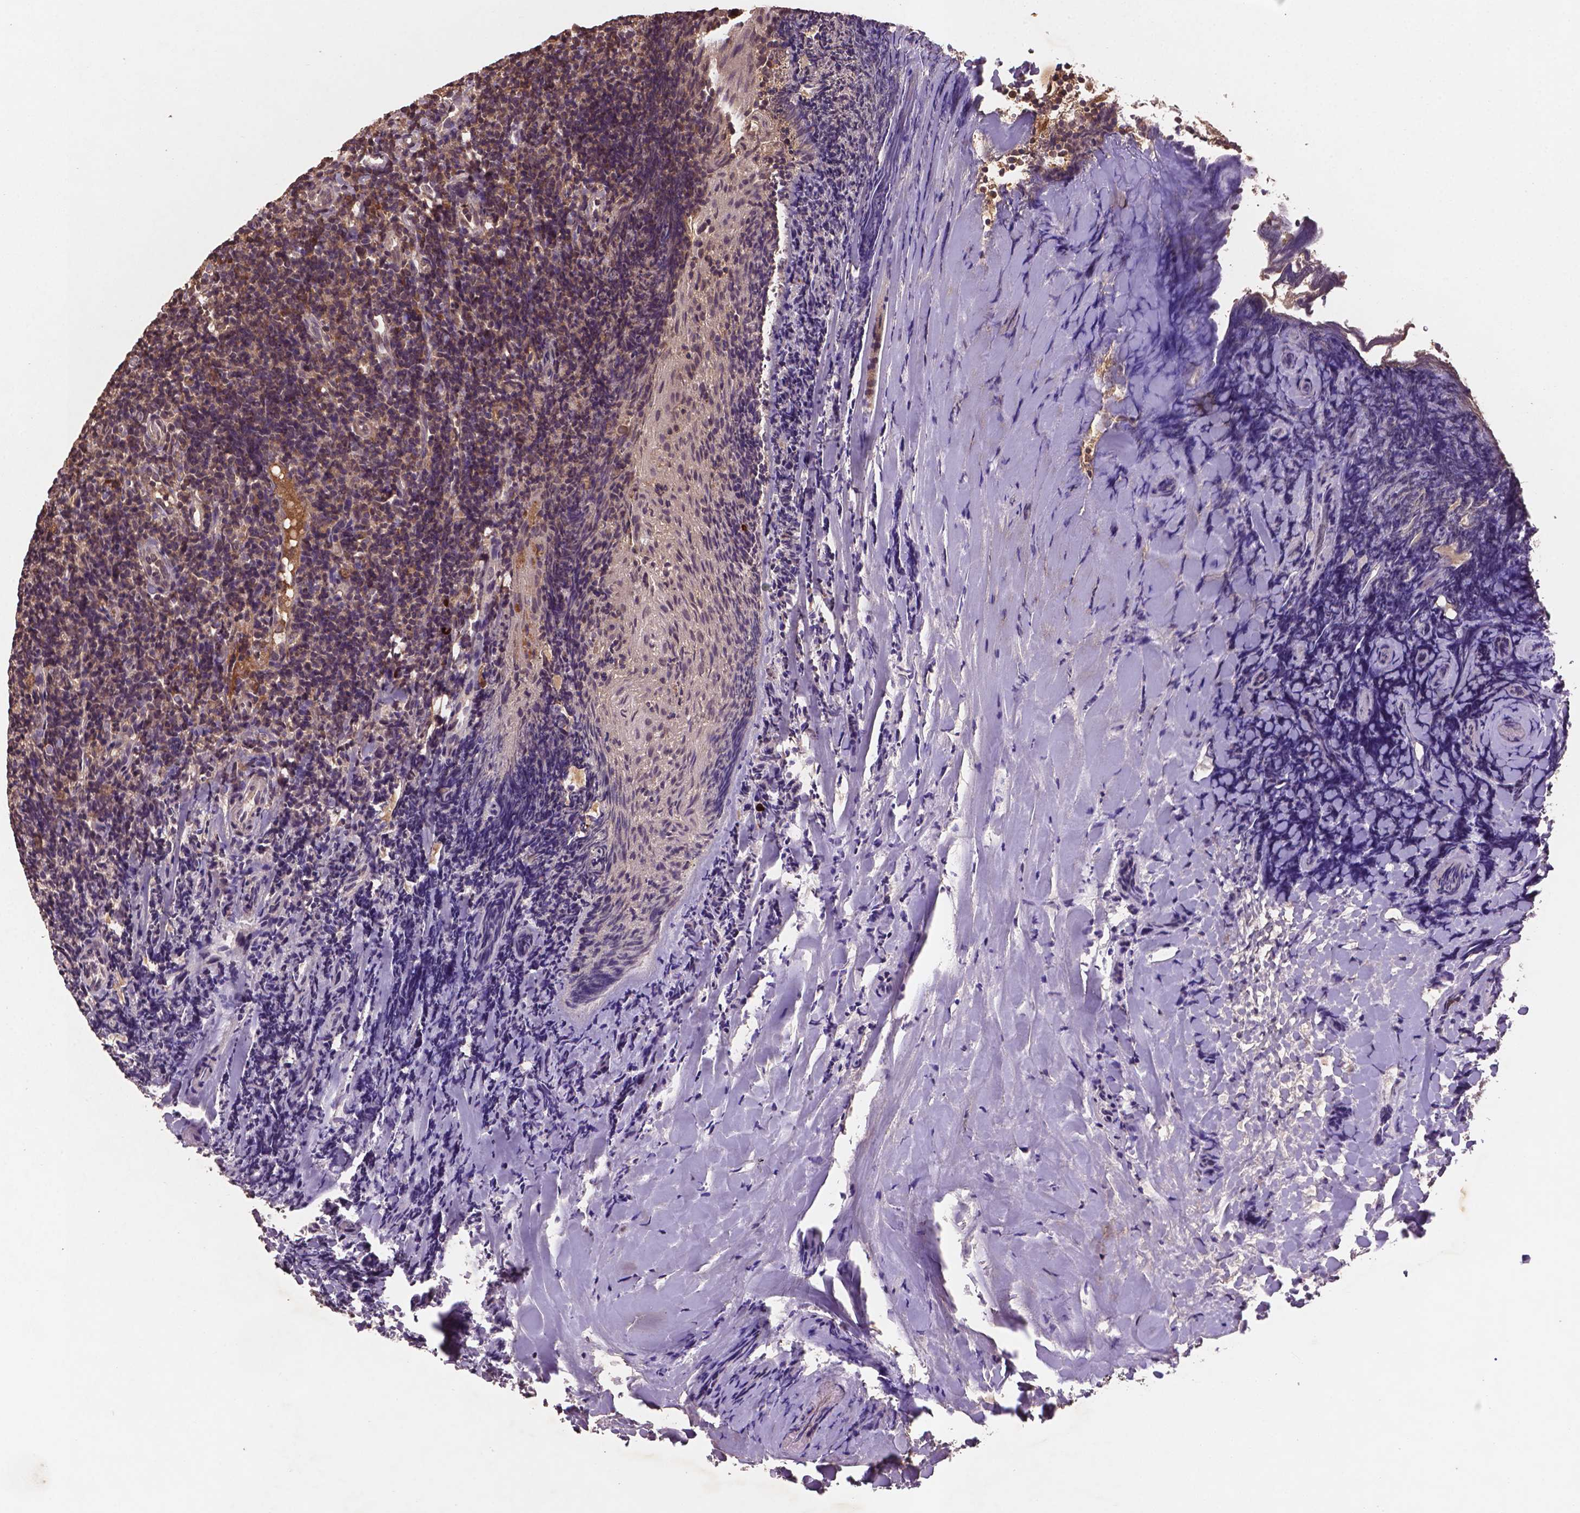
{"staining": {"intensity": "moderate", "quantity": "<25%", "location": "cytoplasmic/membranous"}, "tissue": "tonsil", "cell_type": "Non-germinal center cells", "image_type": "normal", "snomed": [{"axis": "morphology", "description": "Normal tissue, NOS"}, {"axis": "topography", "description": "Tonsil"}], "caption": "Protein expression analysis of unremarkable tonsil reveals moderate cytoplasmic/membranous positivity in approximately <25% of non-germinal center cells.", "gene": "NIPAL2", "patient": {"sex": "female", "age": 10}}